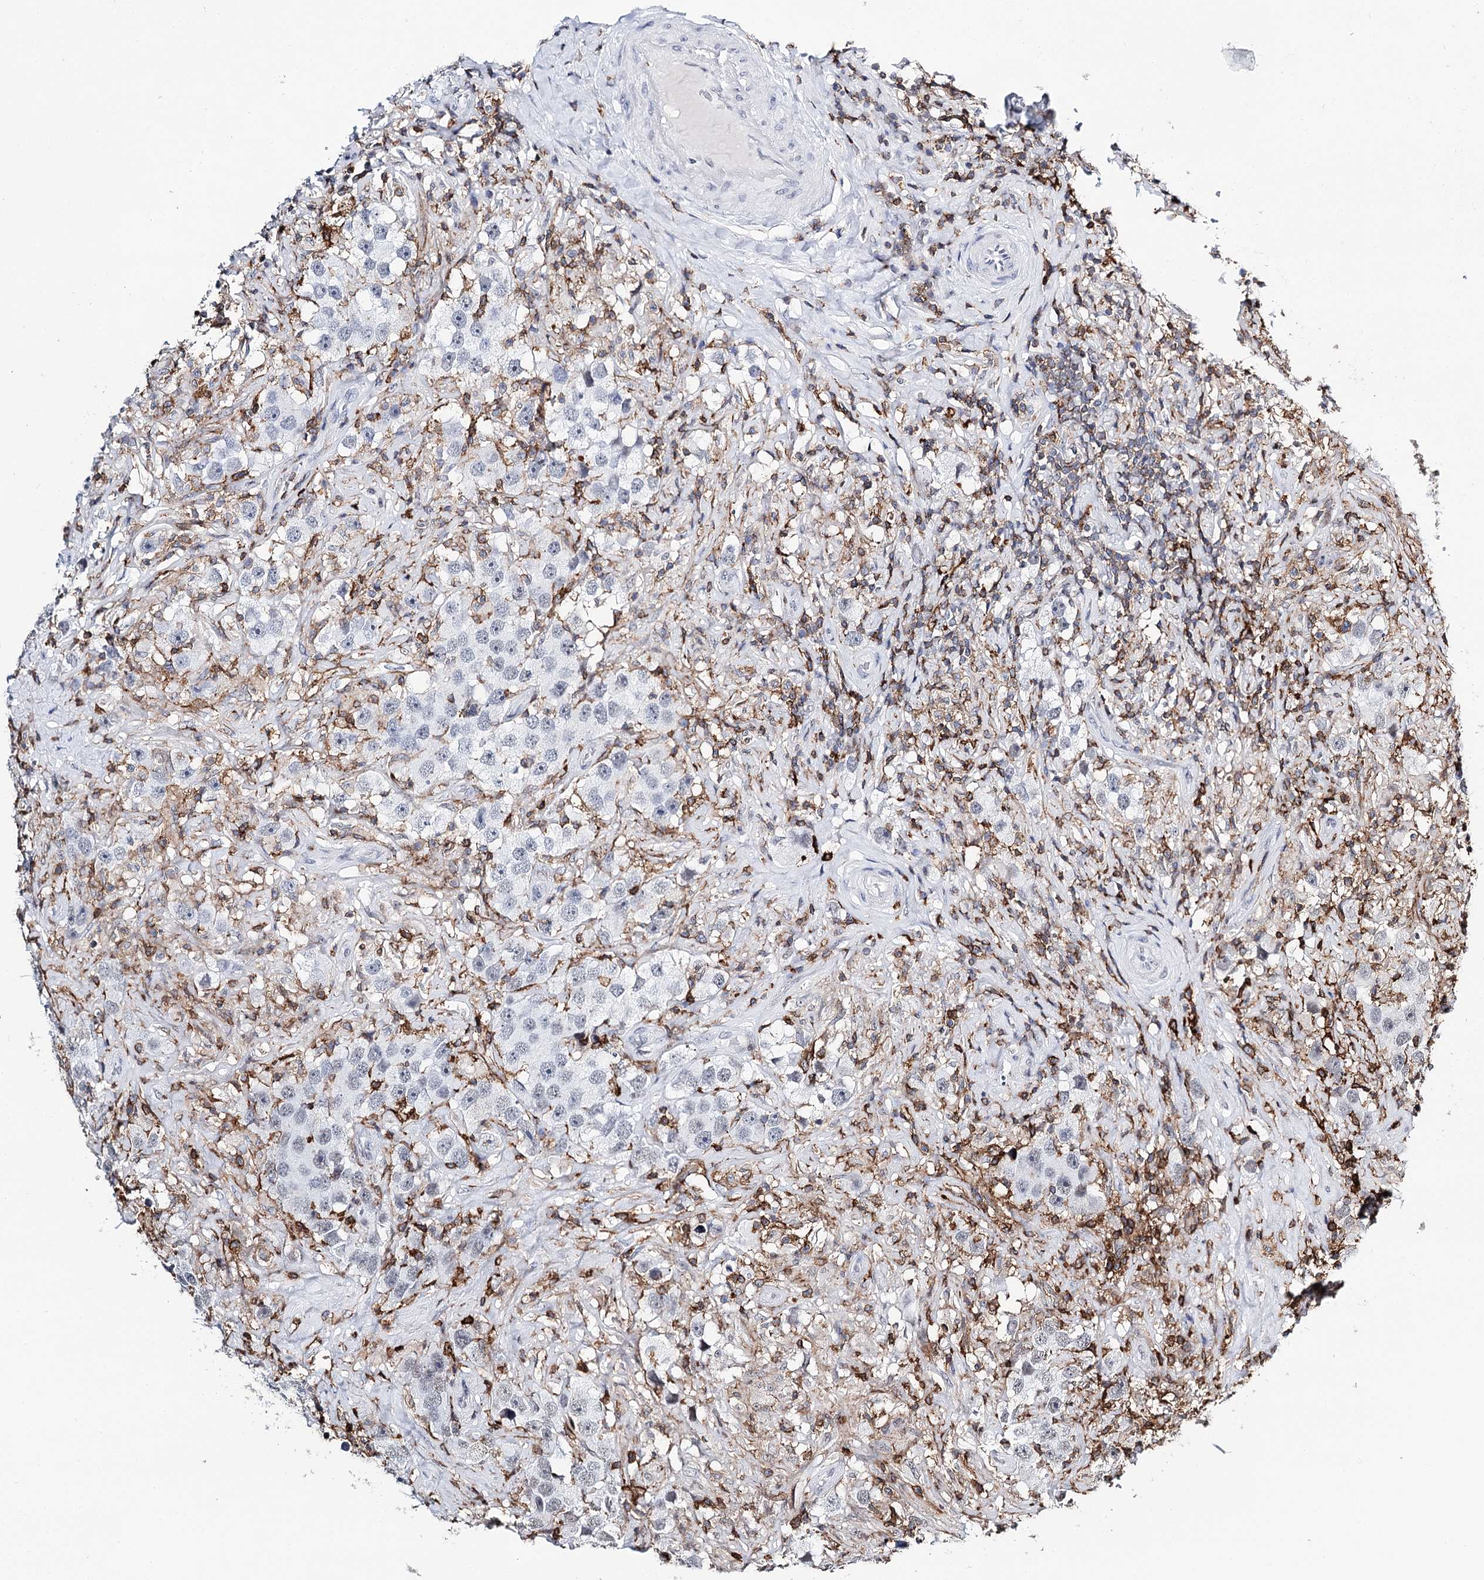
{"staining": {"intensity": "negative", "quantity": "none", "location": "none"}, "tissue": "testis cancer", "cell_type": "Tumor cells", "image_type": "cancer", "snomed": [{"axis": "morphology", "description": "Seminoma, NOS"}, {"axis": "topography", "description": "Testis"}], "caption": "There is no significant staining in tumor cells of testis cancer.", "gene": "BARD1", "patient": {"sex": "male", "age": 49}}